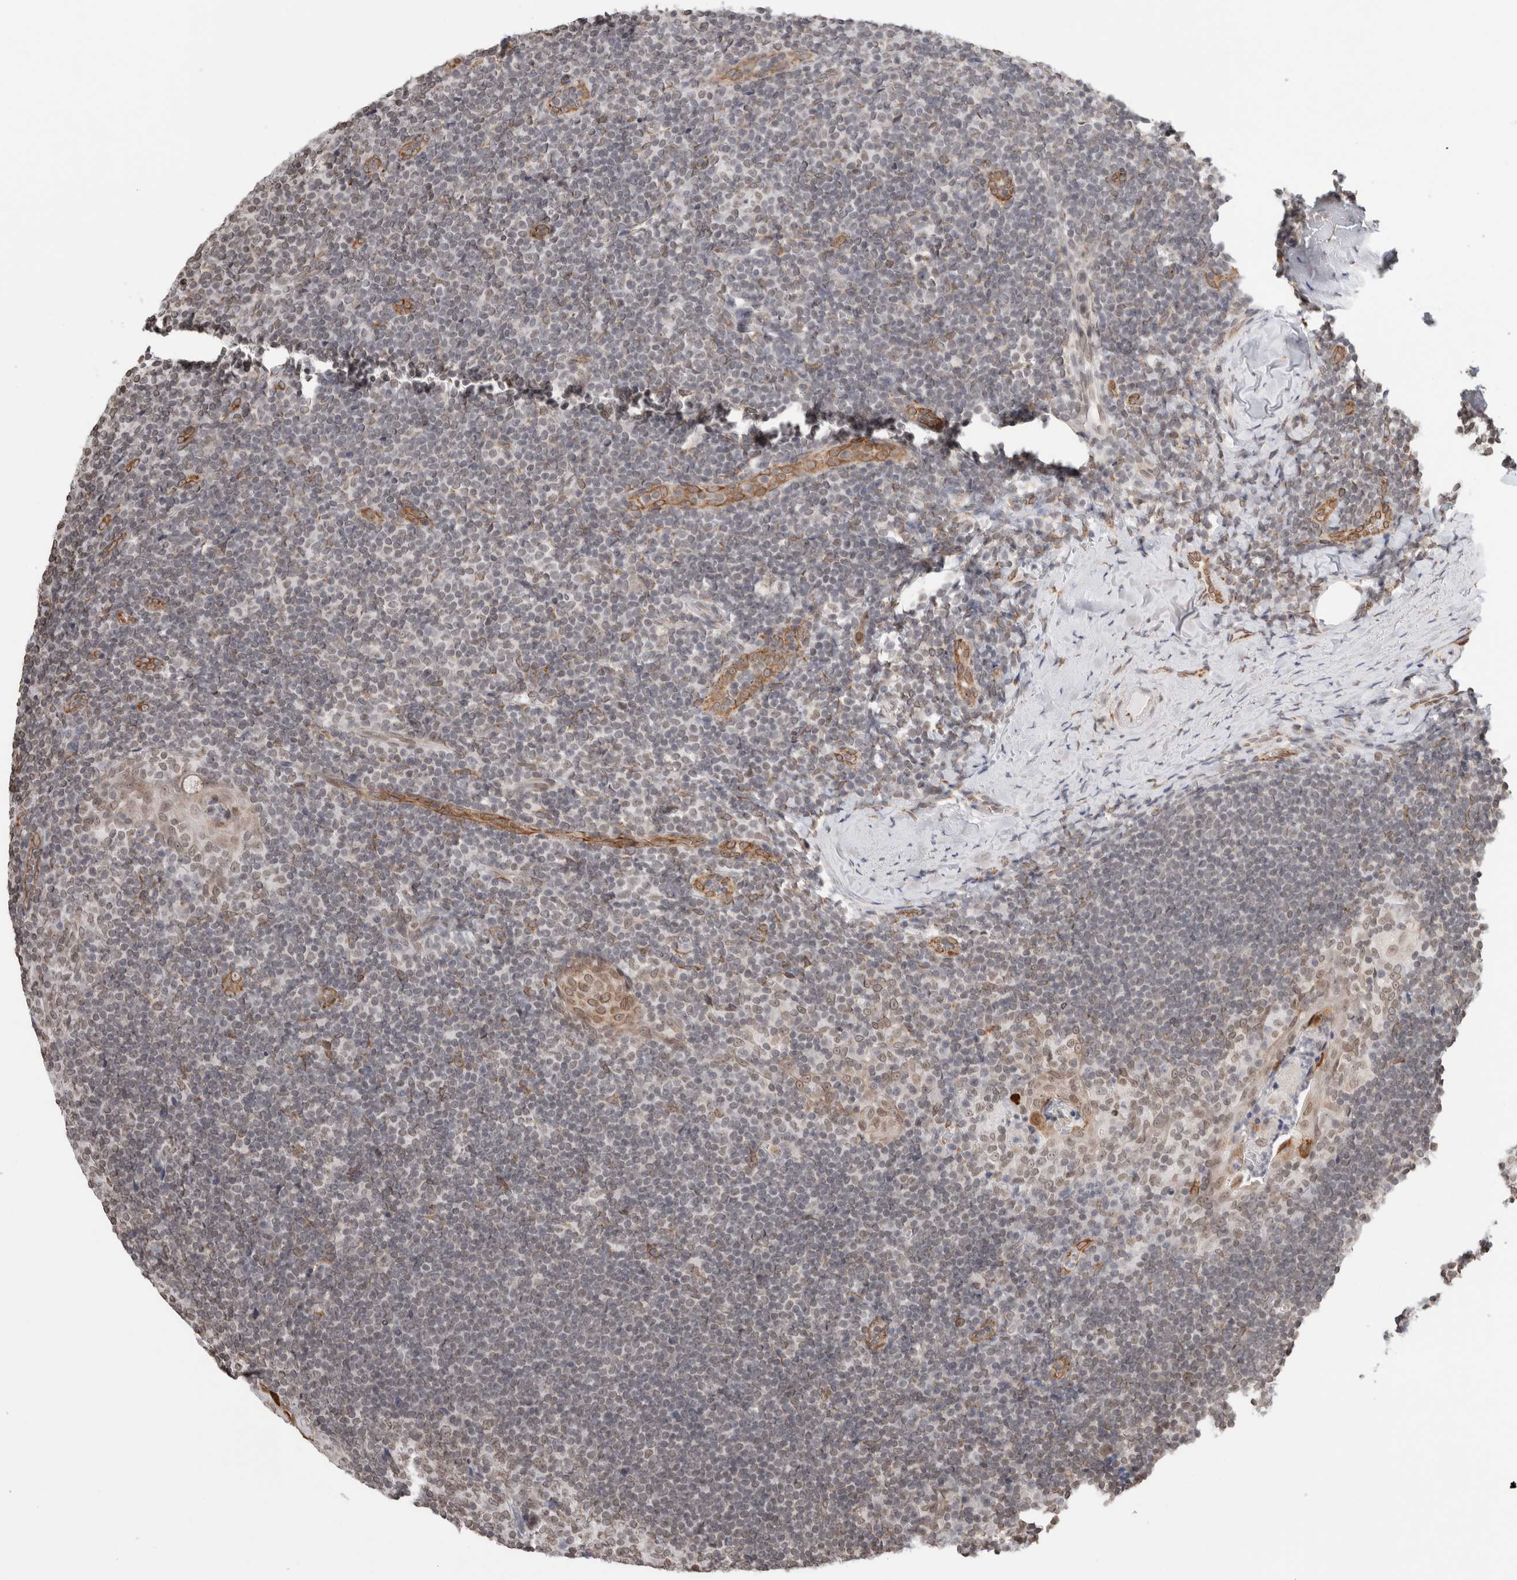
{"staining": {"intensity": "weak", "quantity": ">75%", "location": "nuclear"}, "tissue": "tonsil", "cell_type": "Germinal center cells", "image_type": "normal", "snomed": [{"axis": "morphology", "description": "Normal tissue, NOS"}, {"axis": "topography", "description": "Tonsil"}], "caption": "Human tonsil stained with a brown dye exhibits weak nuclear positive expression in approximately >75% of germinal center cells.", "gene": "RBMX2", "patient": {"sex": "male", "age": 37}}